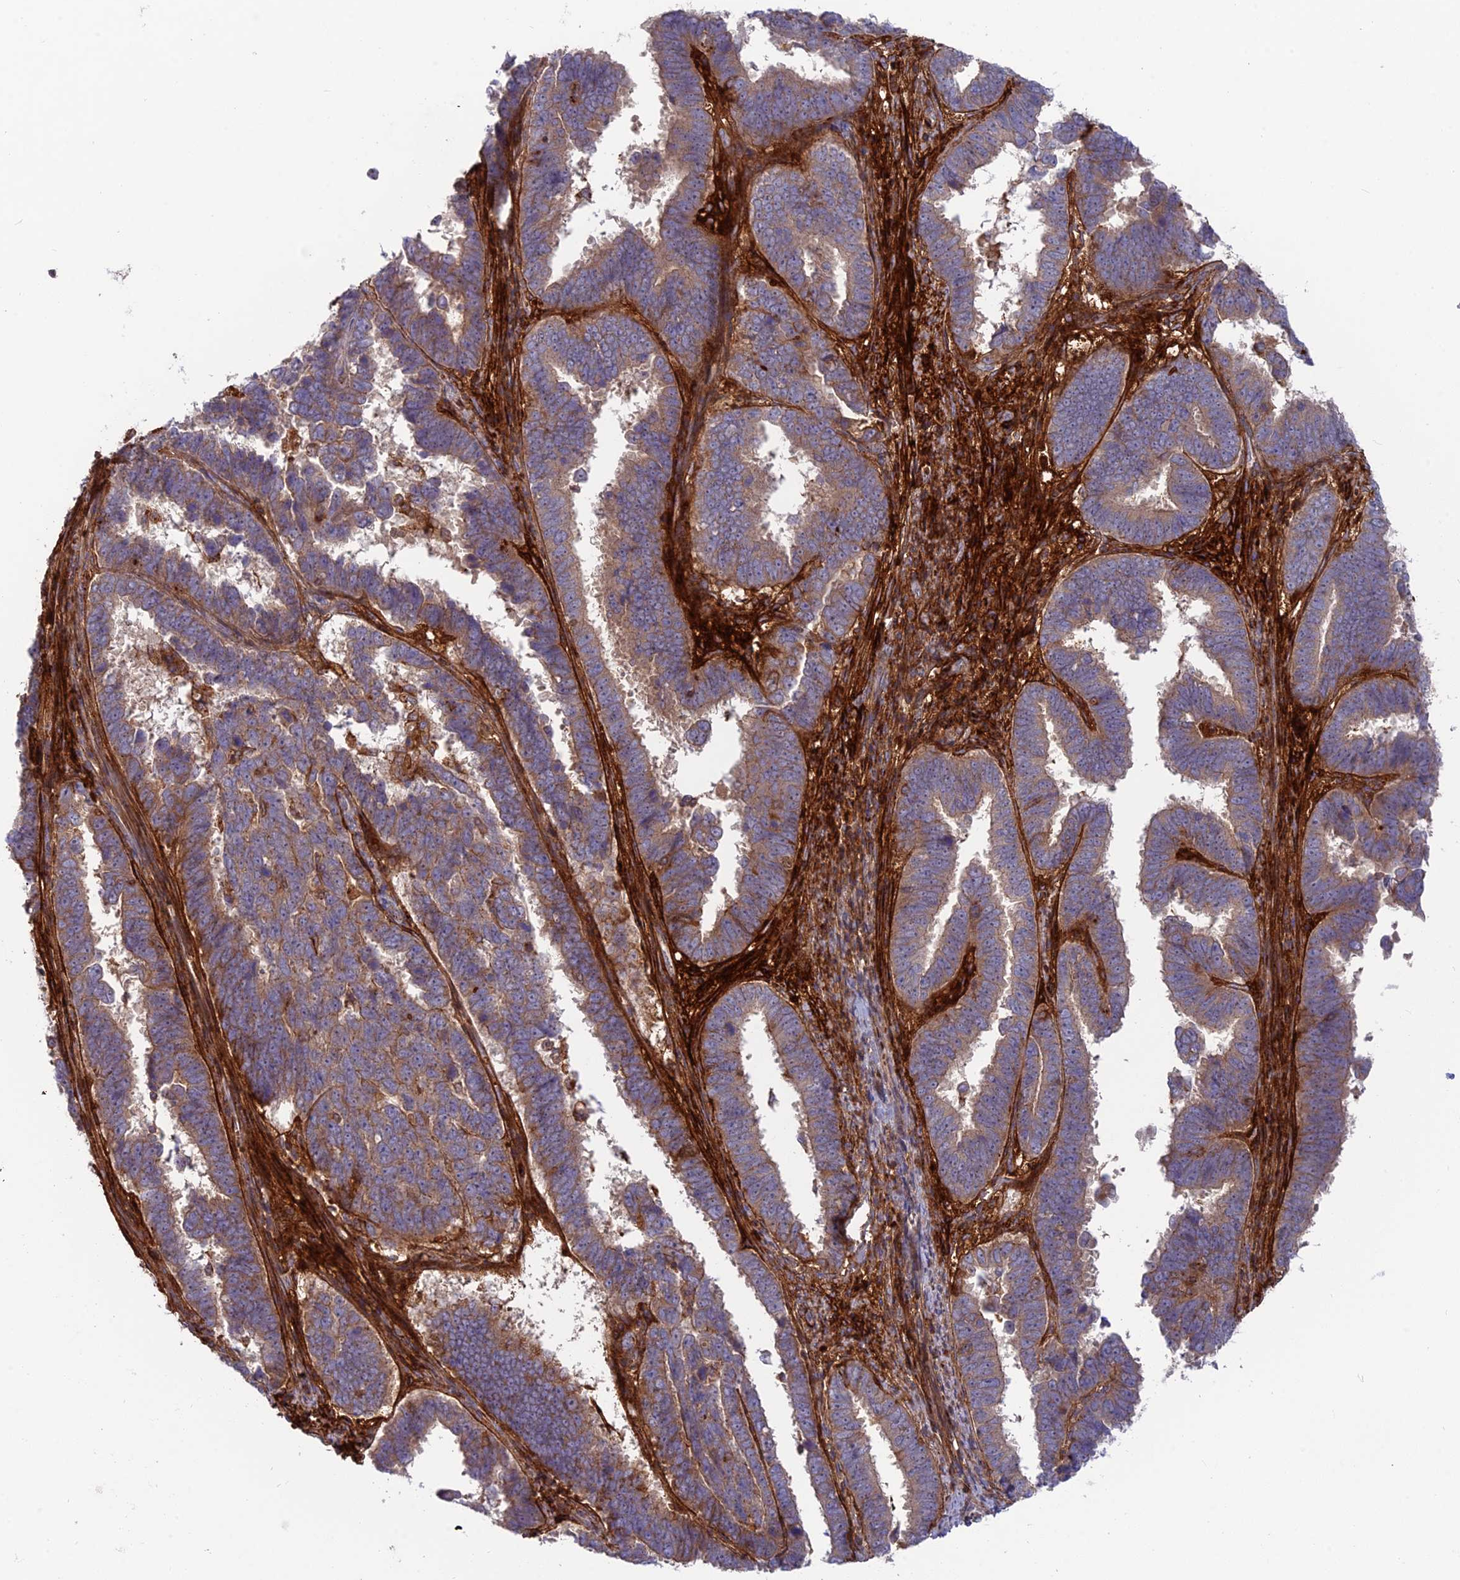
{"staining": {"intensity": "weak", "quantity": ">75%", "location": "cytoplasmic/membranous"}, "tissue": "endometrial cancer", "cell_type": "Tumor cells", "image_type": "cancer", "snomed": [{"axis": "morphology", "description": "Adenocarcinoma, NOS"}, {"axis": "topography", "description": "Endometrium"}], "caption": "IHC (DAB (3,3'-diaminobenzidine)) staining of human endometrial cancer exhibits weak cytoplasmic/membranous protein staining in about >75% of tumor cells. Immunohistochemistry stains the protein of interest in brown and the nuclei are stained blue.", "gene": "CPNE7", "patient": {"sex": "female", "age": 75}}